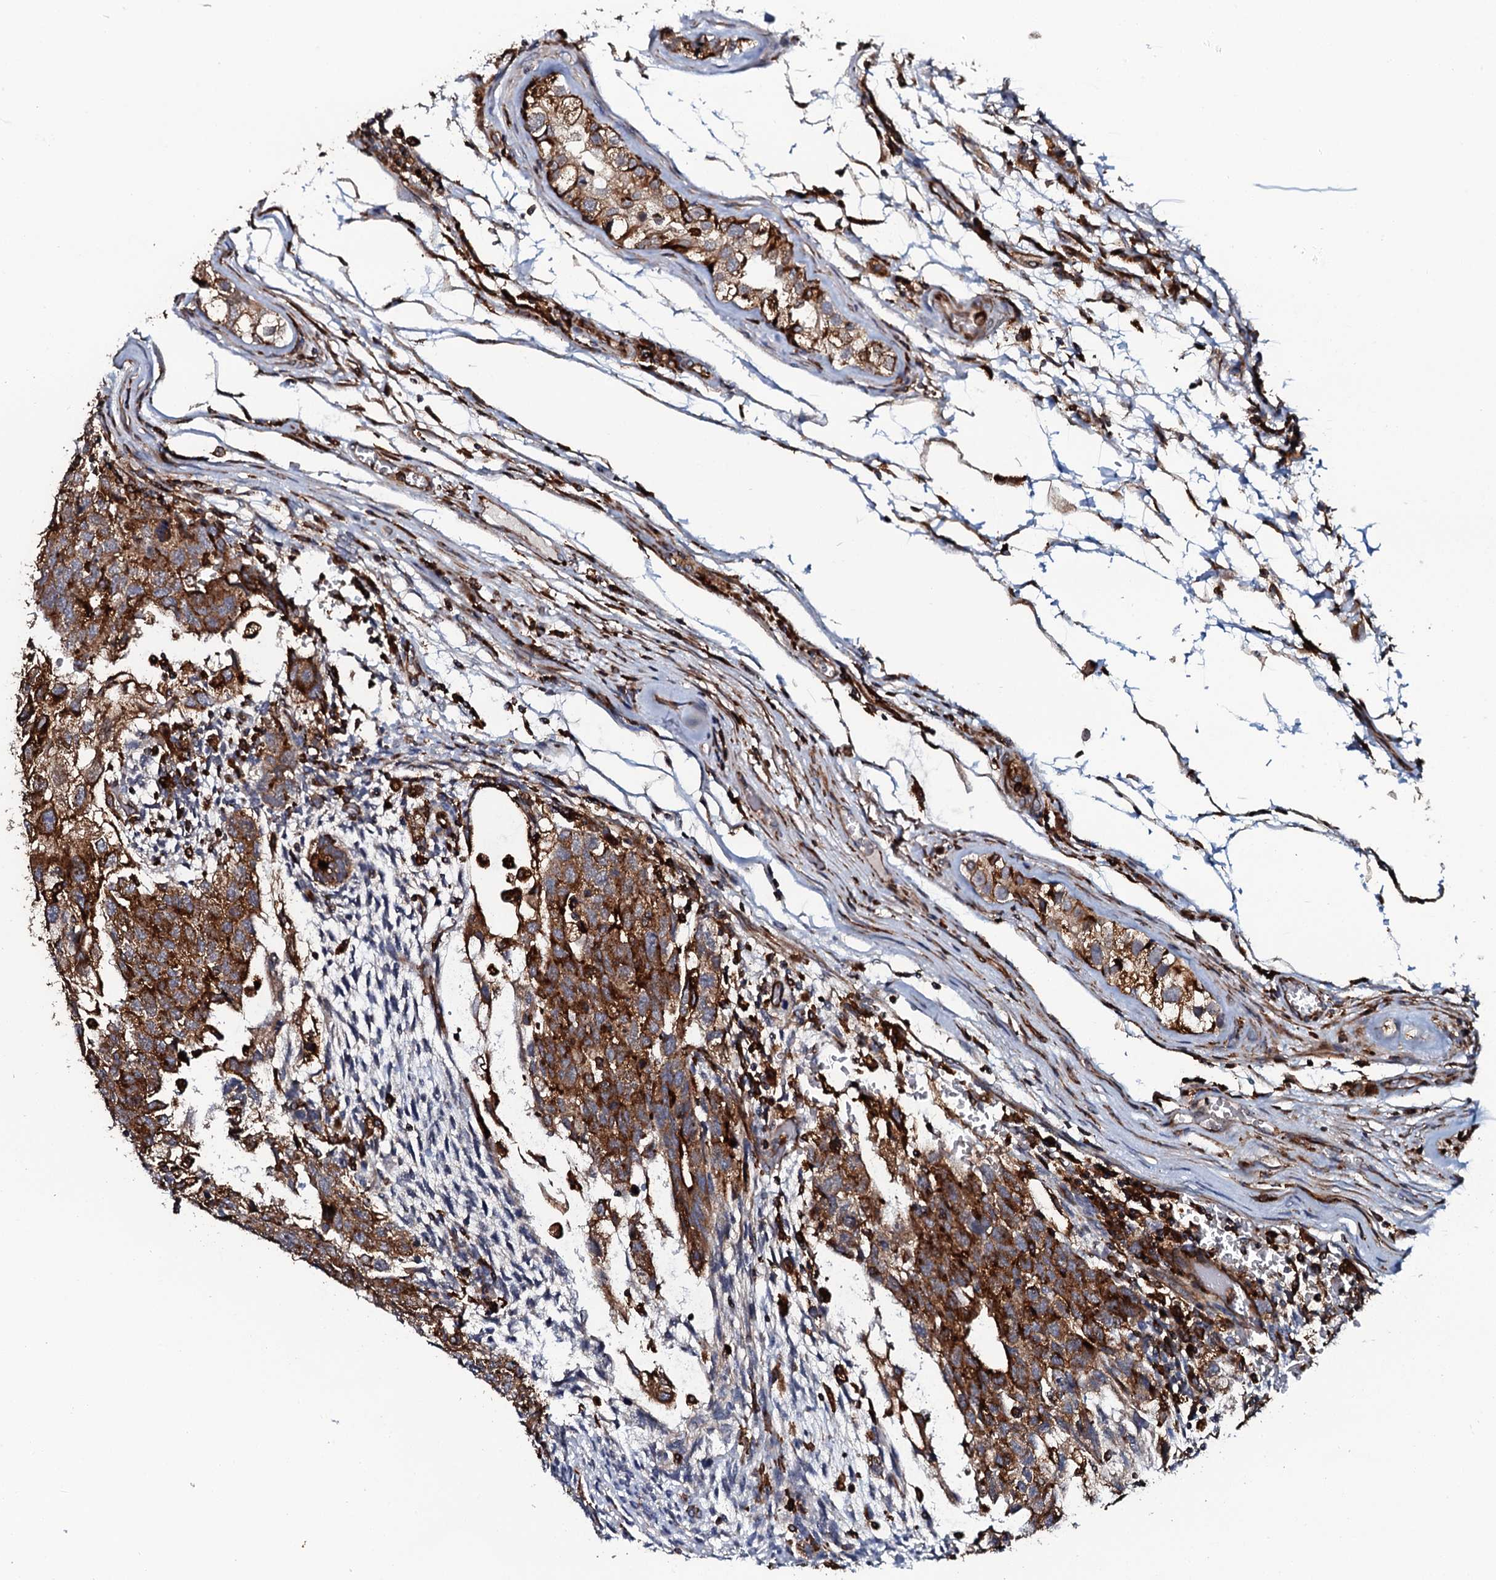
{"staining": {"intensity": "strong", "quantity": ">75%", "location": "cytoplasmic/membranous"}, "tissue": "testis cancer", "cell_type": "Tumor cells", "image_type": "cancer", "snomed": [{"axis": "morphology", "description": "Normal tissue, NOS"}, {"axis": "morphology", "description": "Carcinoma, Embryonal, NOS"}, {"axis": "topography", "description": "Testis"}], "caption": "Brown immunohistochemical staining in human testis cancer reveals strong cytoplasmic/membranous staining in about >75% of tumor cells.", "gene": "VAMP8", "patient": {"sex": "male", "age": 36}}